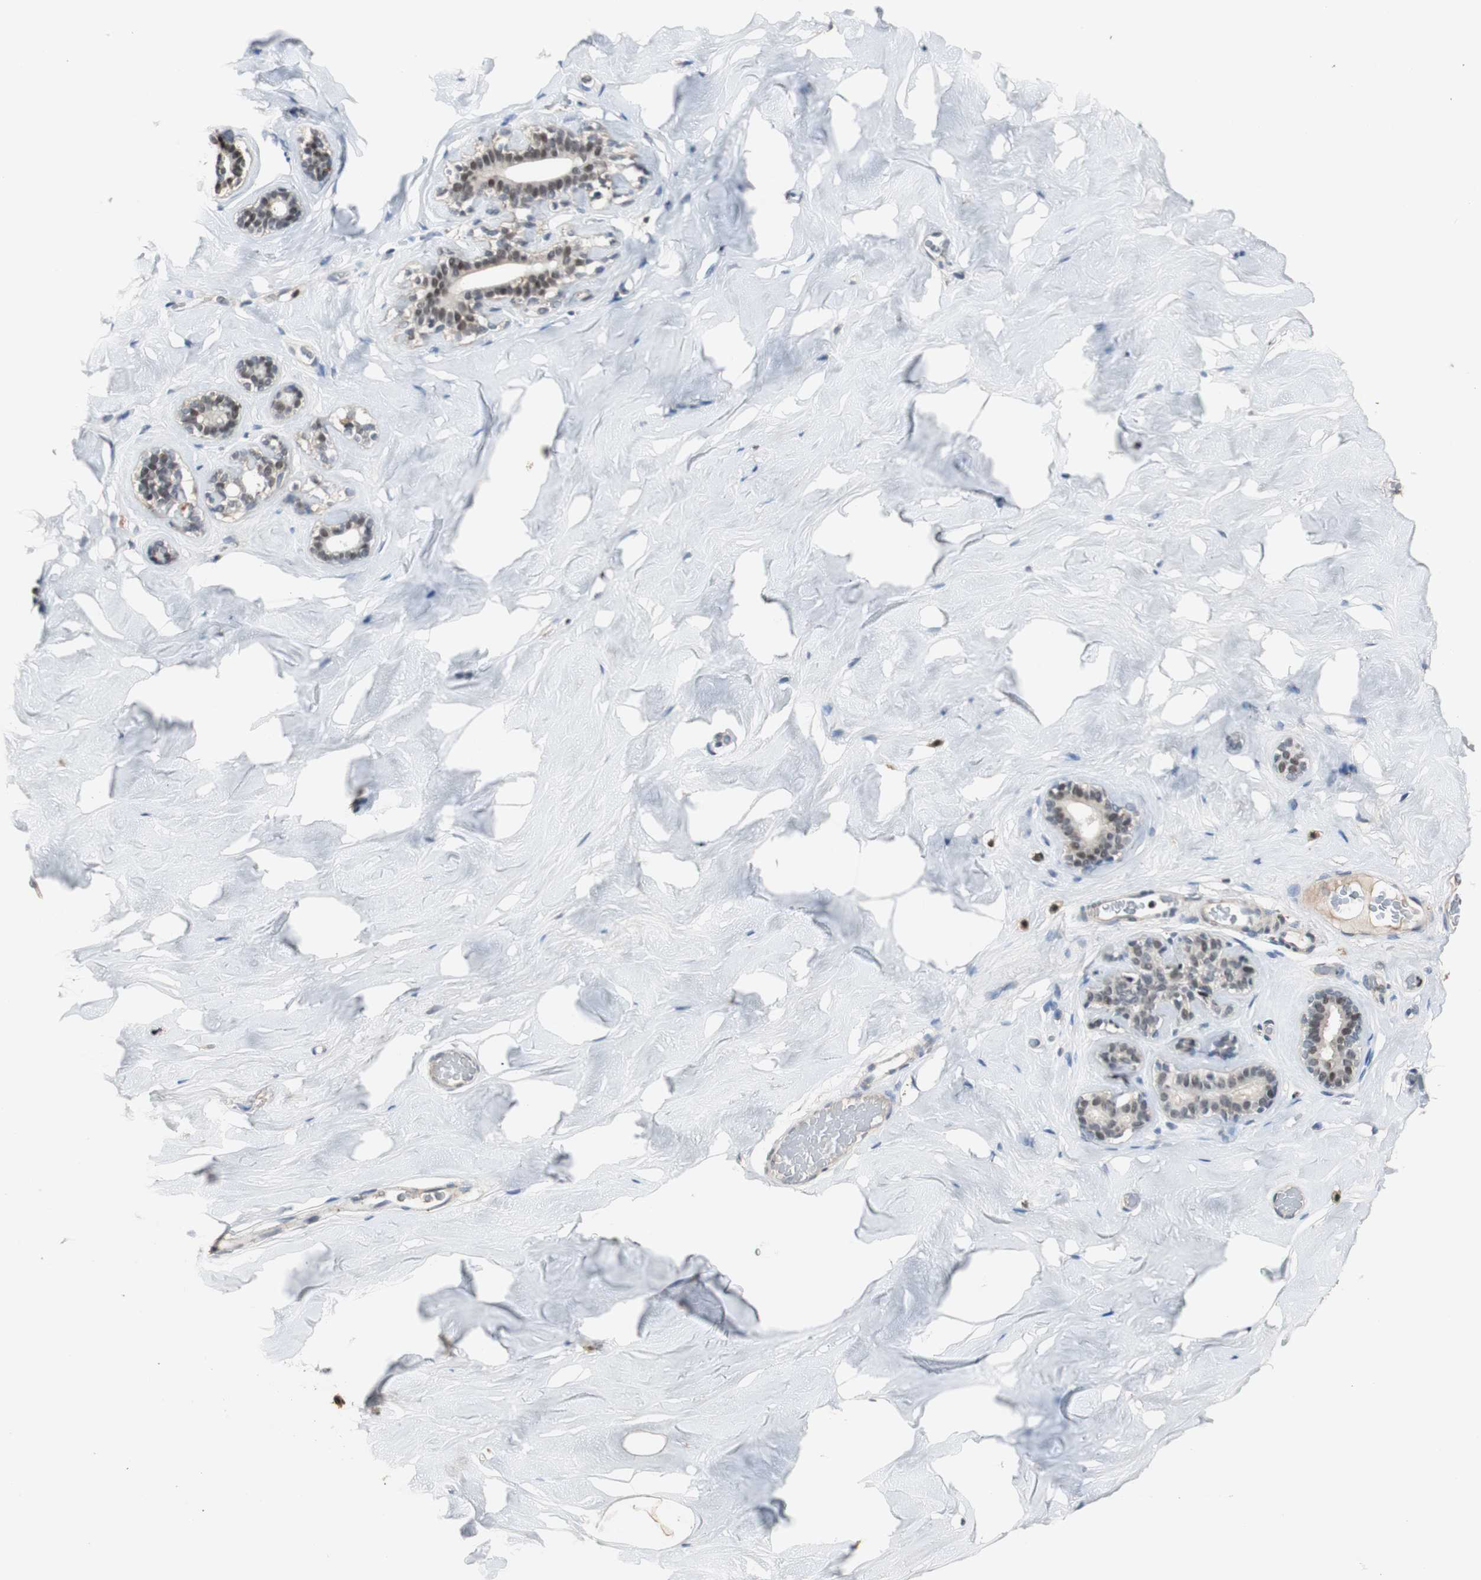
{"staining": {"intensity": "negative", "quantity": "none", "location": "none"}, "tissue": "breast", "cell_type": "Adipocytes", "image_type": "normal", "snomed": [{"axis": "morphology", "description": "Normal tissue, NOS"}, {"axis": "topography", "description": "Breast"}], "caption": "DAB immunohistochemical staining of benign breast exhibits no significant staining in adipocytes.", "gene": "FEN1", "patient": {"sex": "female", "age": 75}}